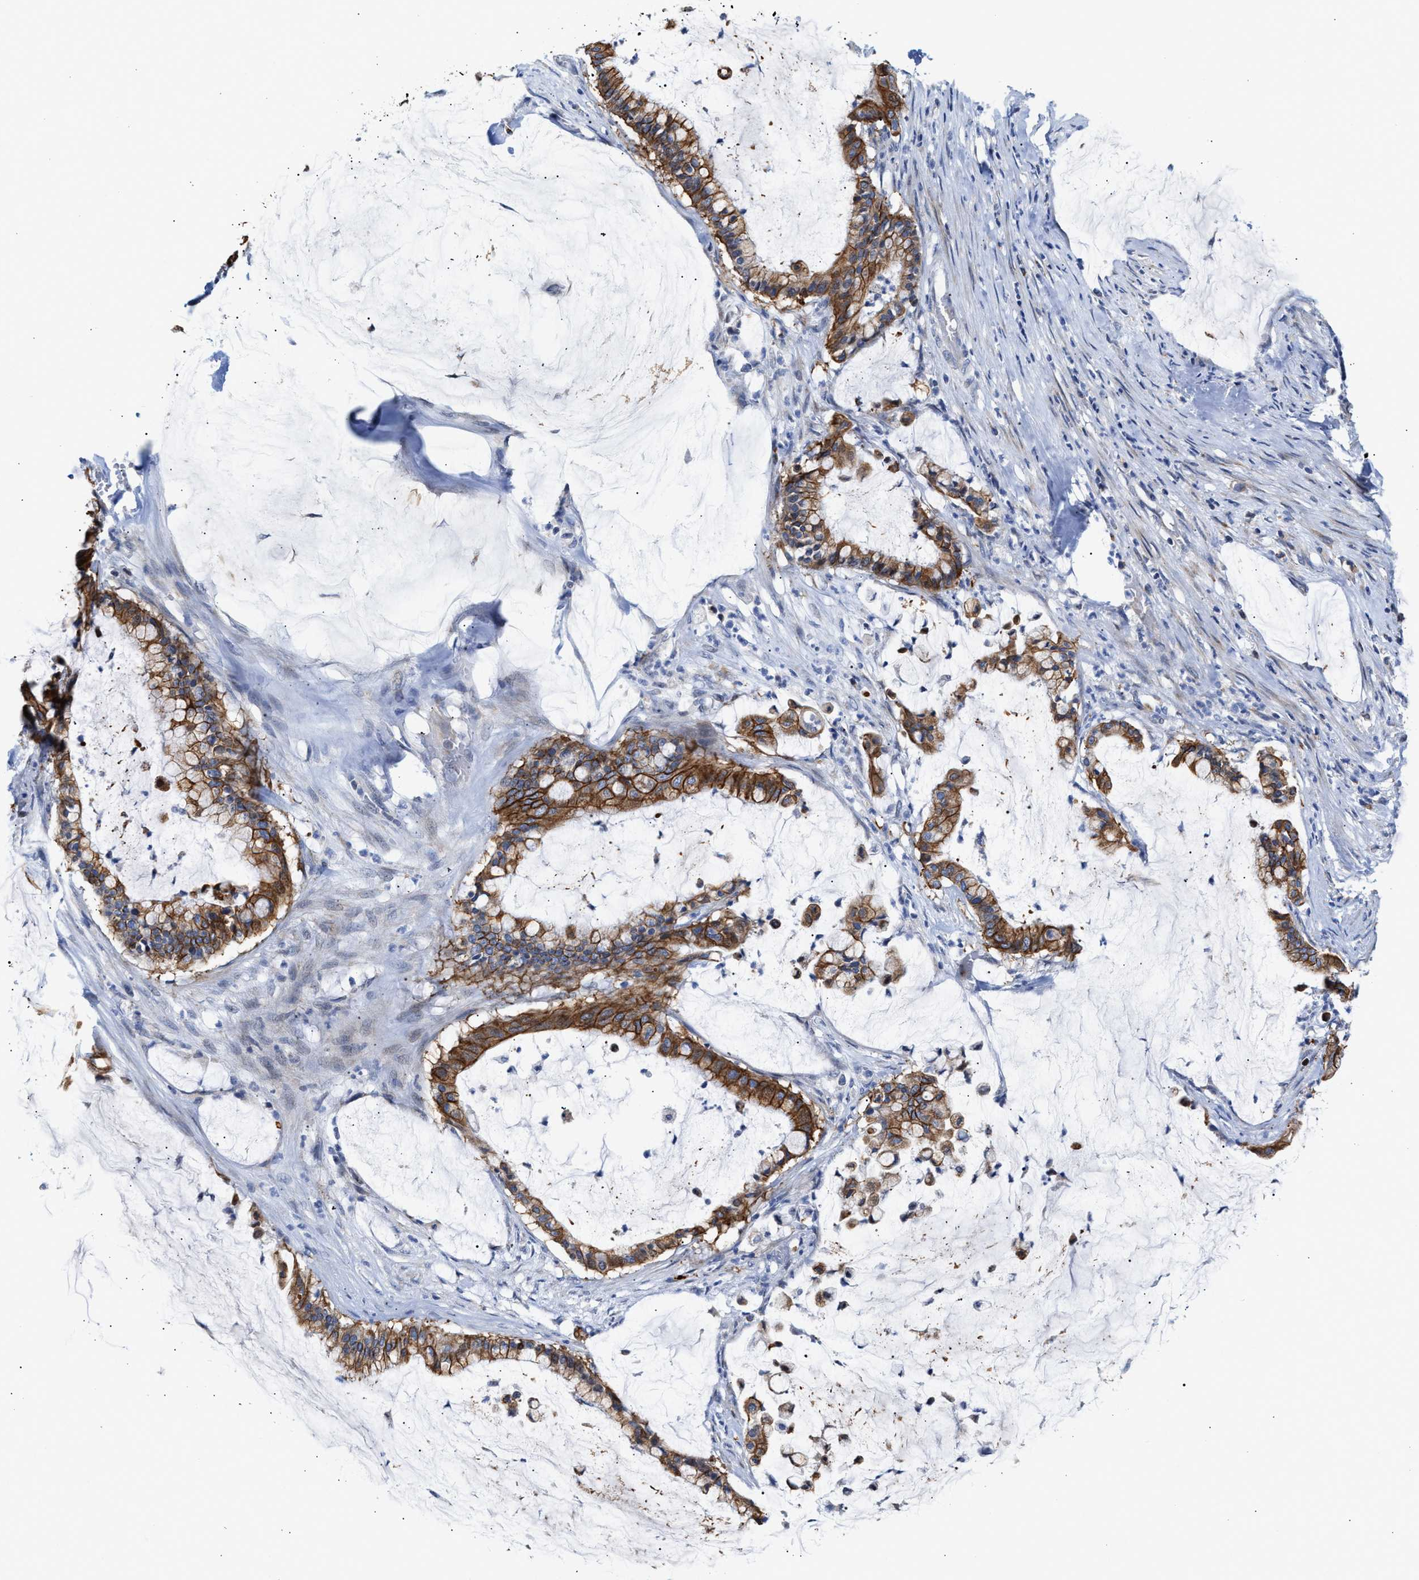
{"staining": {"intensity": "moderate", "quantity": ">75%", "location": "cytoplasmic/membranous"}, "tissue": "pancreatic cancer", "cell_type": "Tumor cells", "image_type": "cancer", "snomed": [{"axis": "morphology", "description": "Adenocarcinoma, NOS"}, {"axis": "topography", "description": "Pancreas"}], "caption": "This is an image of immunohistochemistry staining of pancreatic cancer (adenocarcinoma), which shows moderate staining in the cytoplasmic/membranous of tumor cells.", "gene": "JAG1", "patient": {"sex": "male", "age": 41}}